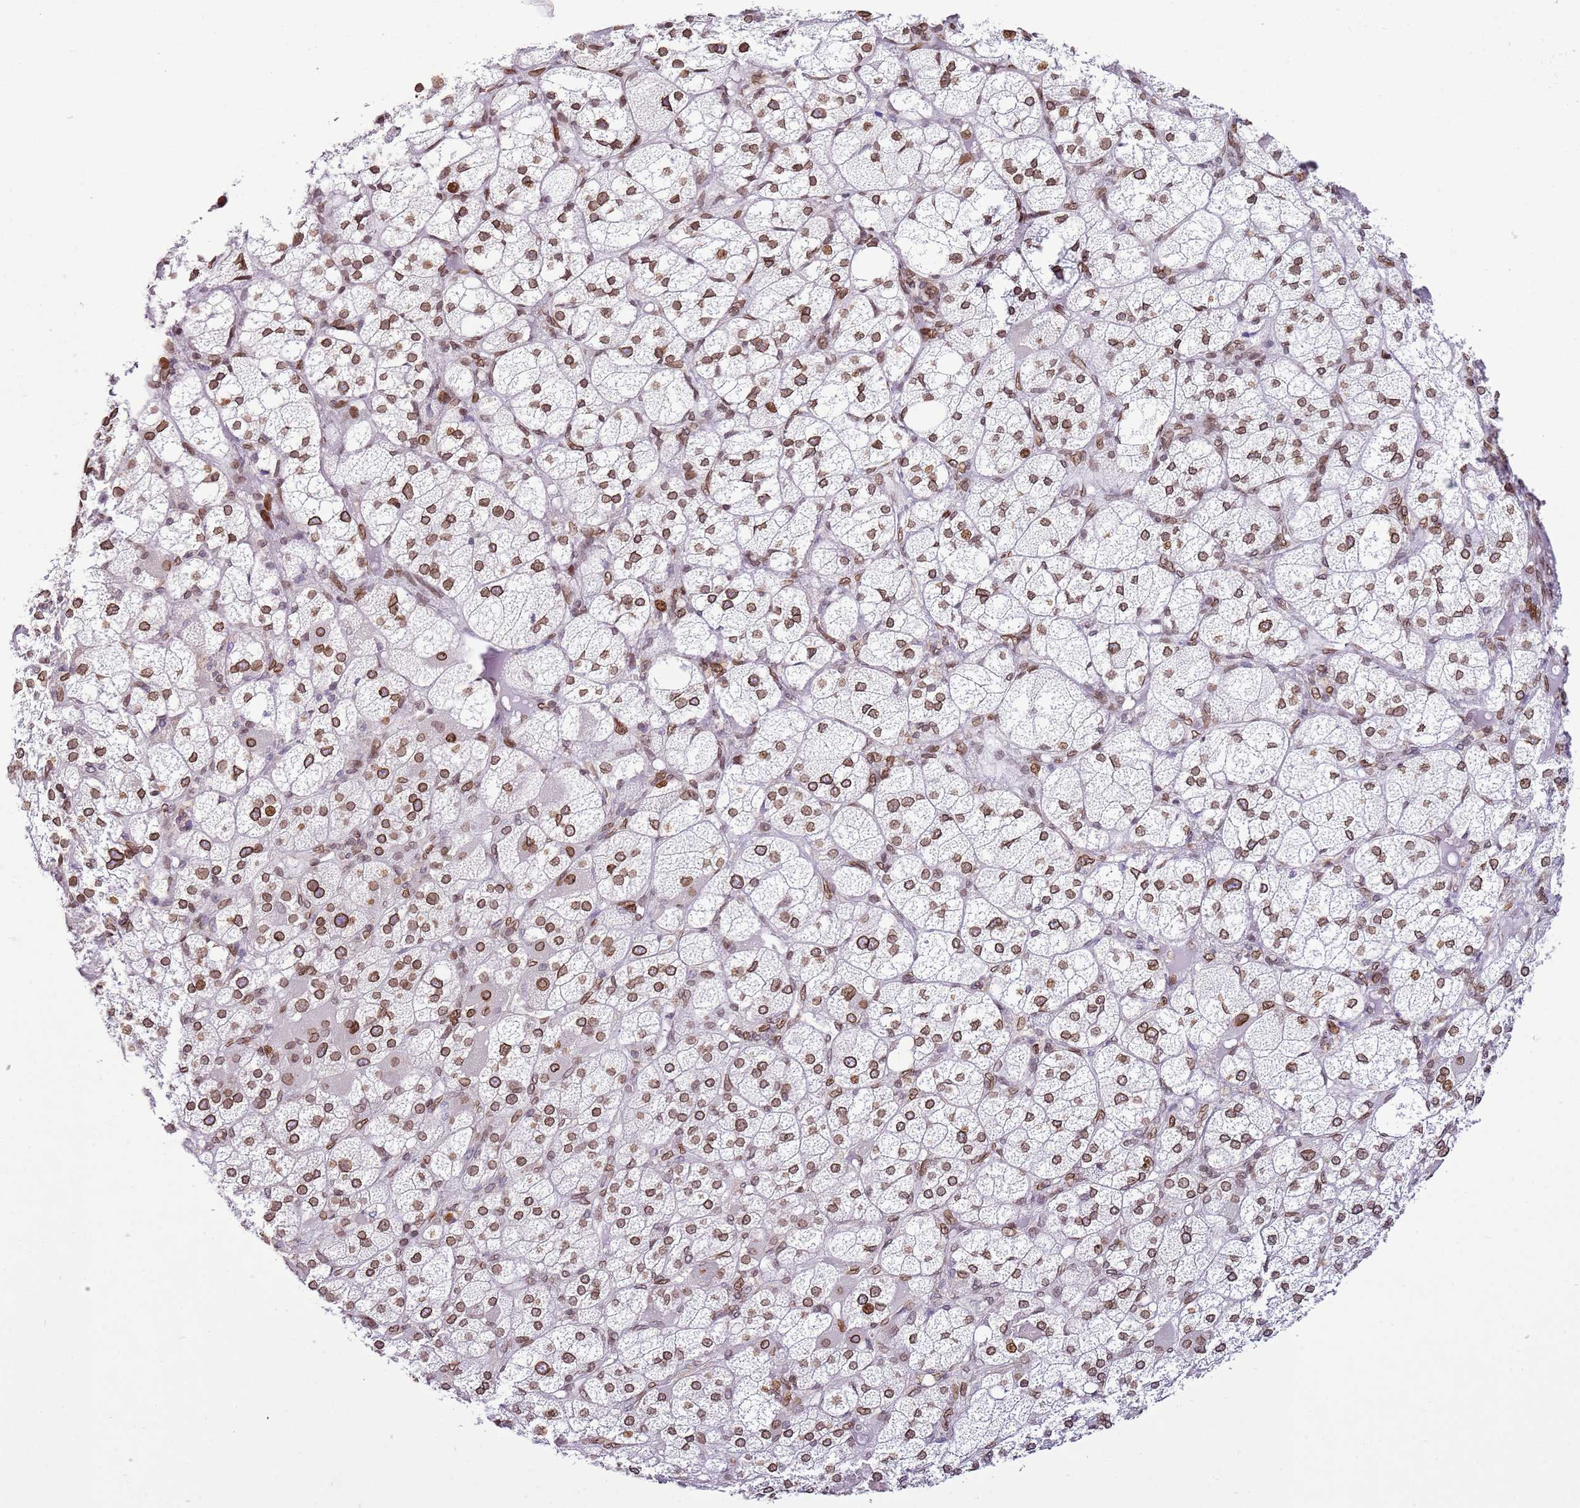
{"staining": {"intensity": "moderate", "quantity": ">75%", "location": "cytoplasmic/membranous,nuclear"}, "tissue": "adrenal gland", "cell_type": "Glandular cells", "image_type": "normal", "snomed": [{"axis": "morphology", "description": "Normal tissue, NOS"}, {"axis": "topography", "description": "Adrenal gland"}], "caption": "Protein expression analysis of unremarkable human adrenal gland reveals moderate cytoplasmic/membranous,nuclear expression in about >75% of glandular cells. The staining was performed using DAB (3,3'-diaminobenzidine), with brown indicating positive protein expression. Nuclei are stained blue with hematoxylin.", "gene": "POU6F1", "patient": {"sex": "female", "age": 61}}